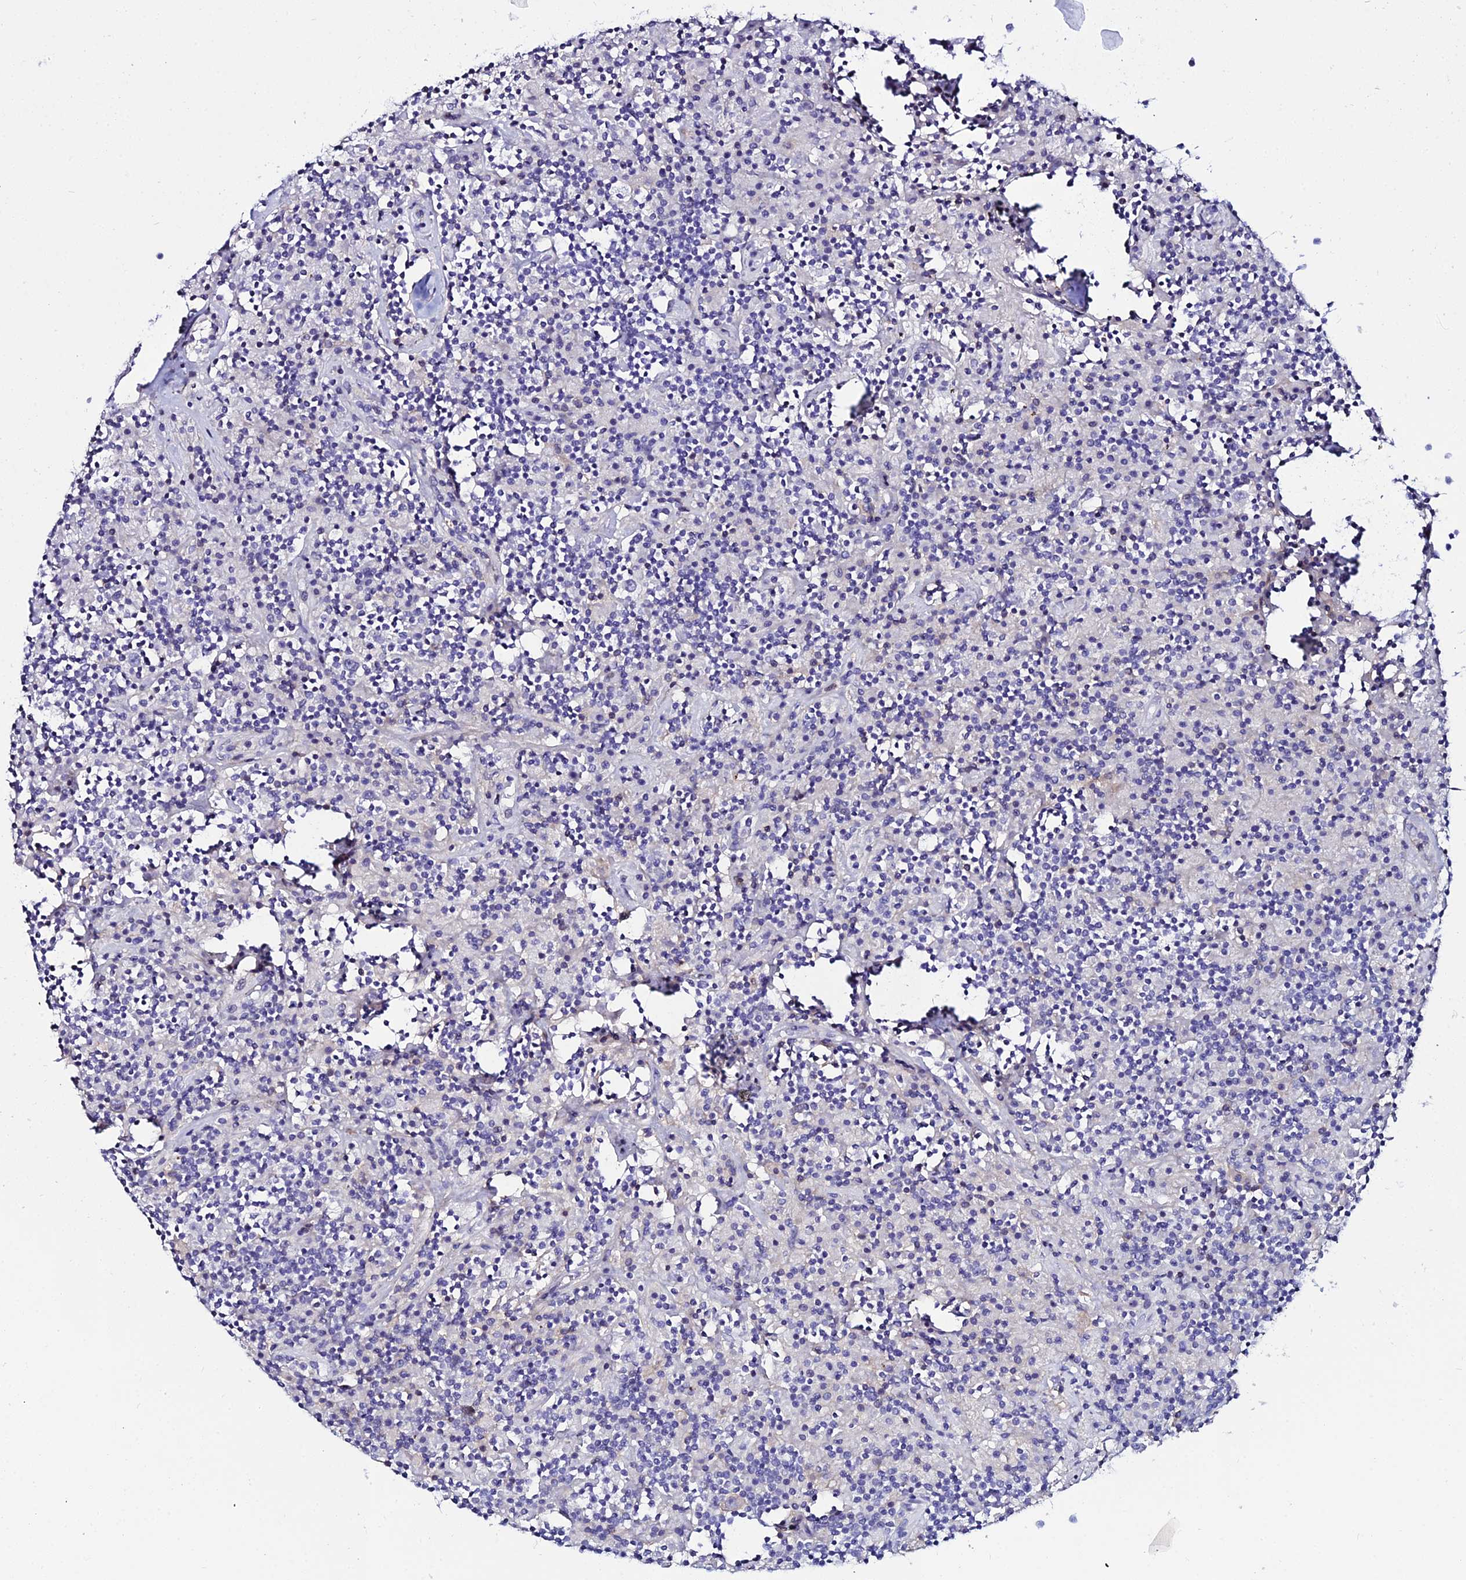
{"staining": {"intensity": "negative", "quantity": "none", "location": "none"}, "tissue": "lymphoma", "cell_type": "Tumor cells", "image_type": "cancer", "snomed": [{"axis": "morphology", "description": "Hodgkin's disease, NOS"}, {"axis": "topography", "description": "Lymph node"}], "caption": "Tumor cells show no significant protein positivity in Hodgkin's disease. (Stains: DAB (3,3'-diaminobenzidine) IHC with hematoxylin counter stain, Microscopy: brightfield microscopy at high magnification).", "gene": "DEFB132", "patient": {"sex": "male", "age": 70}}